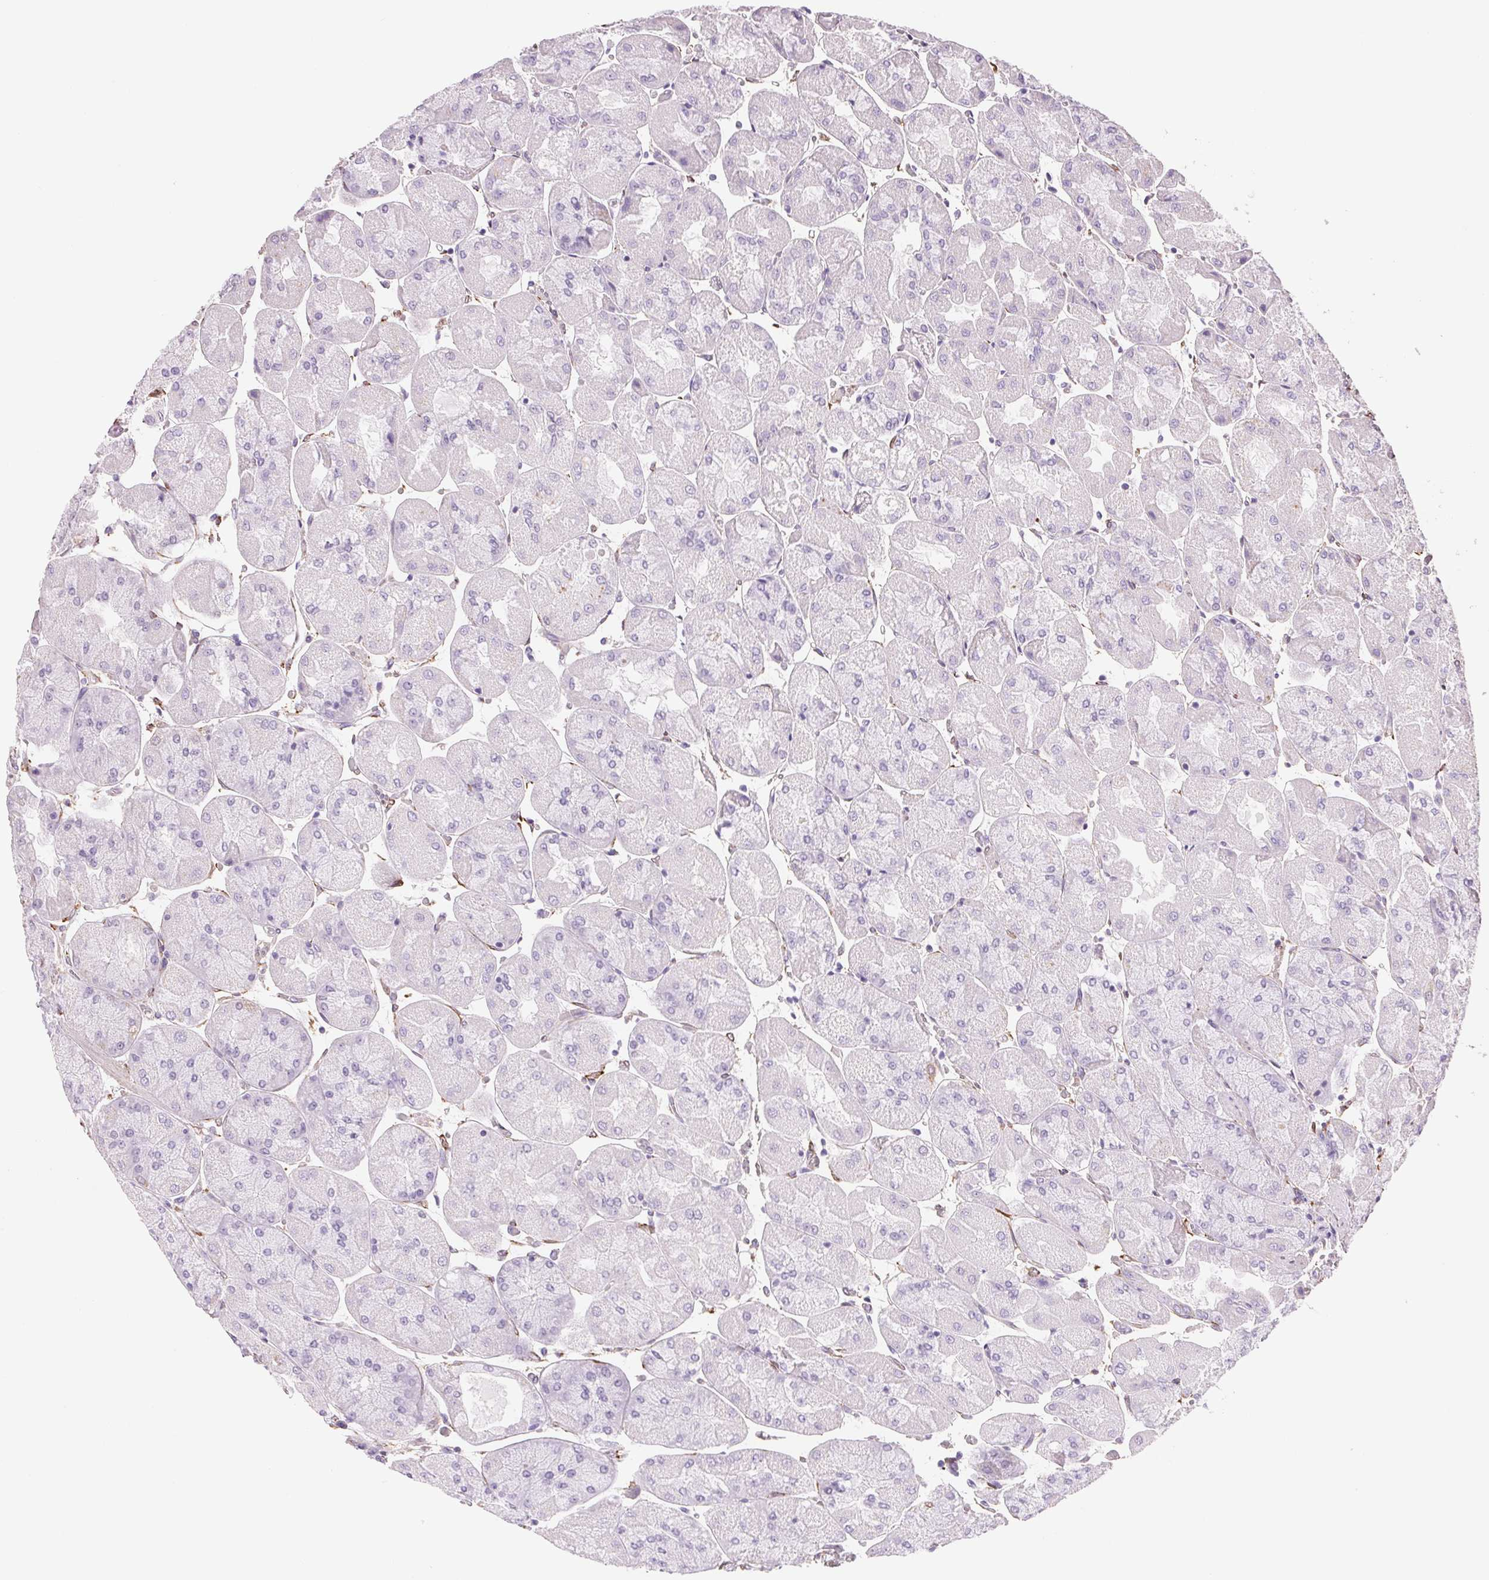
{"staining": {"intensity": "negative", "quantity": "none", "location": "none"}, "tissue": "stomach", "cell_type": "Glandular cells", "image_type": "normal", "snomed": [{"axis": "morphology", "description": "Normal tissue, NOS"}, {"axis": "topography", "description": "Stomach"}], "caption": "High power microscopy image of an immunohistochemistry micrograph of benign stomach, revealing no significant staining in glandular cells. Nuclei are stained in blue.", "gene": "FKBP10", "patient": {"sex": "female", "age": 61}}